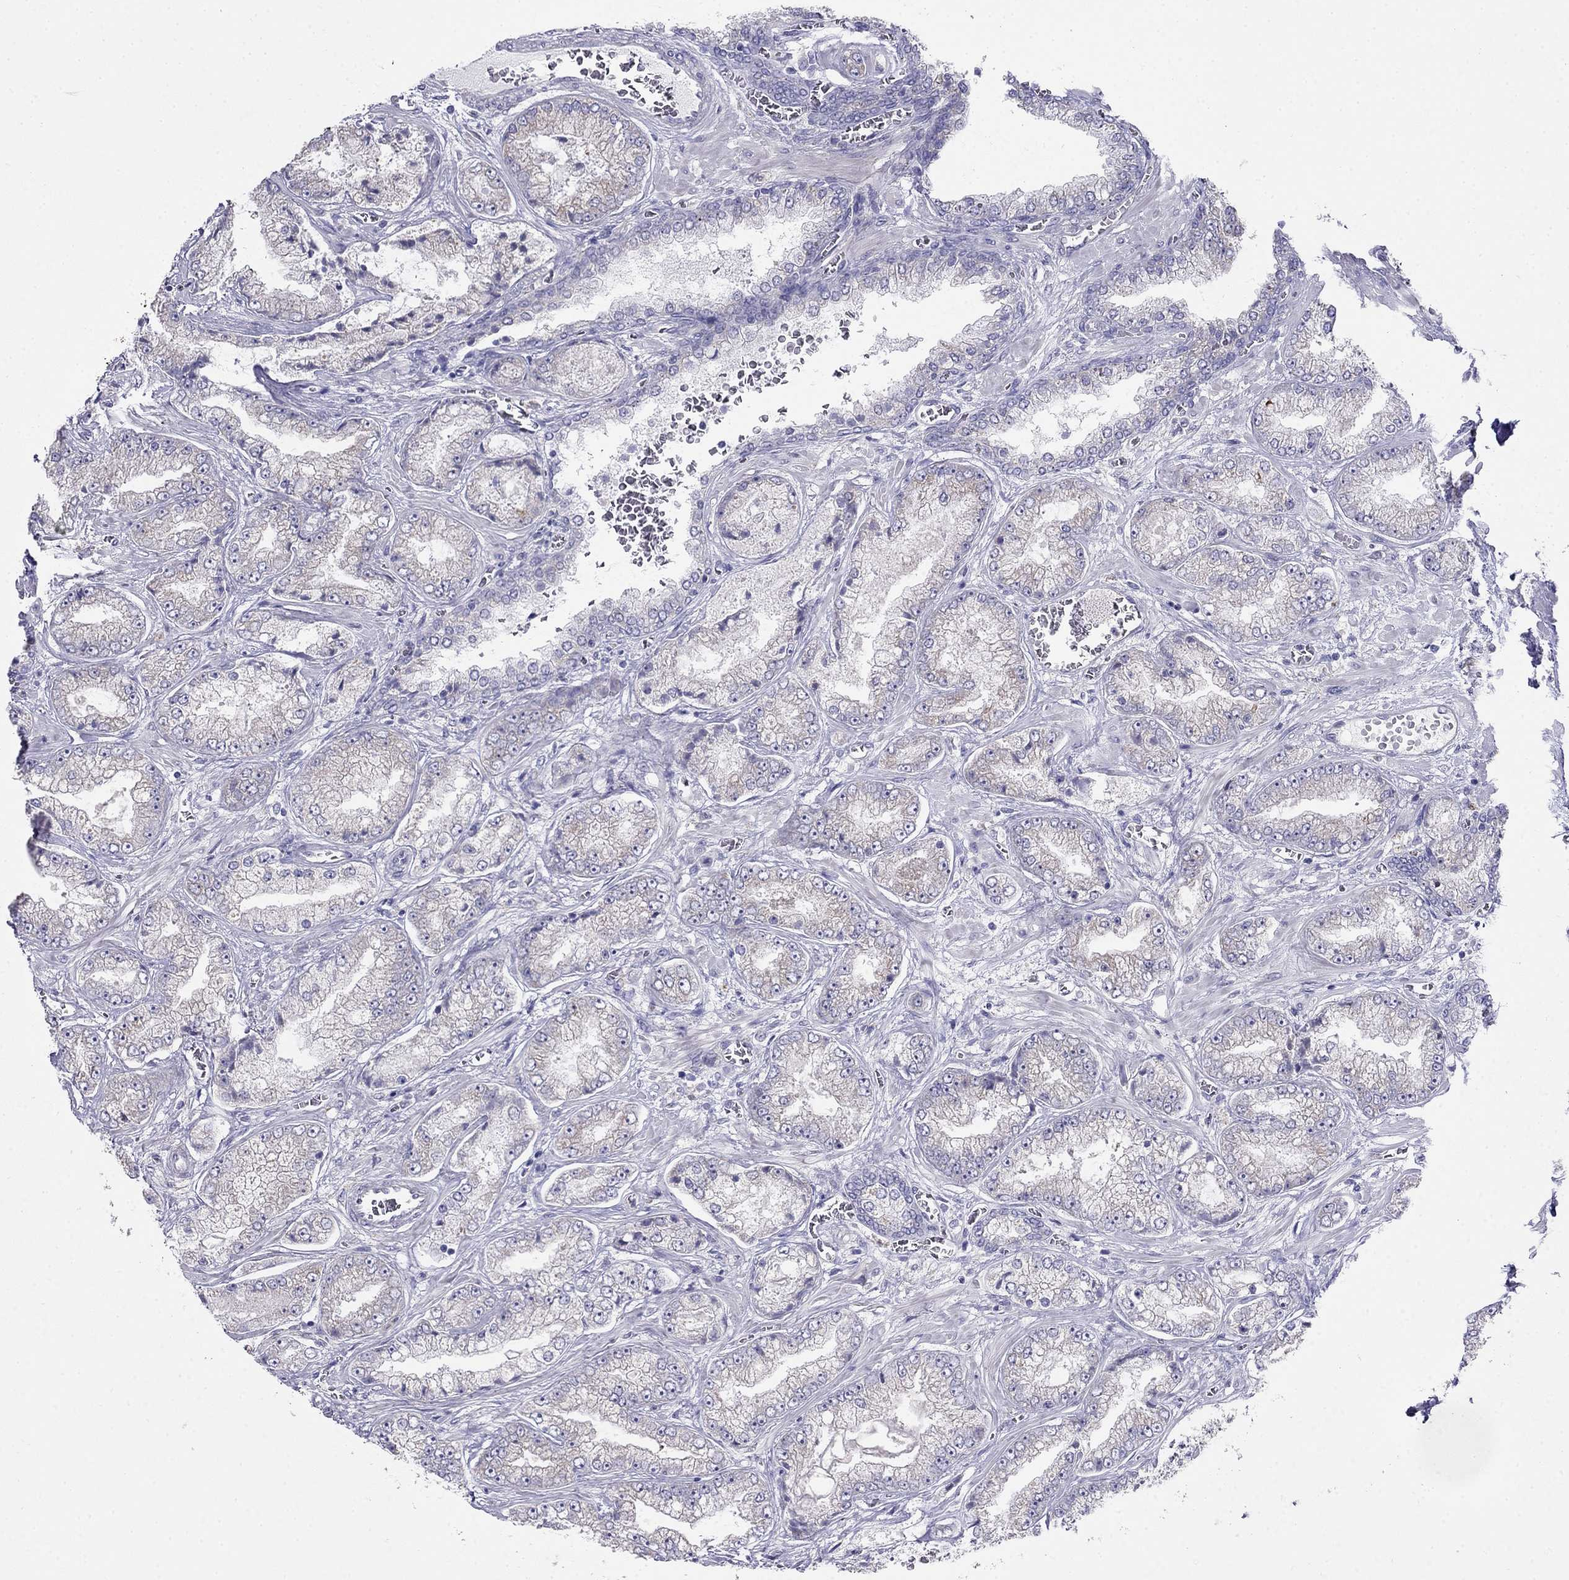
{"staining": {"intensity": "moderate", "quantity": "<25%", "location": "cytoplasmic/membranous"}, "tissue": "prostate cancer", "cell_type": "Tumor cells", "image_type": "cancer", "snomed": [{"axis": "morphology", "description": "Adenocarcinoma, Low grade"}, {"axis": "topography", "description": "Prostate"}], "caption": "Prostate cancer (adenocarcinoma (low-grade)) was stained to show a protein in brown. There is low levels of moderate cytoplasmic/membranous staining in approximately <25% of tumor cells. (DAB (3,3'-diaminobenzidine) = brown stain, brightfield microscopy at high magnification).", "gene": "LONRF2", "patient": {"sex": "male", "age": 57}}